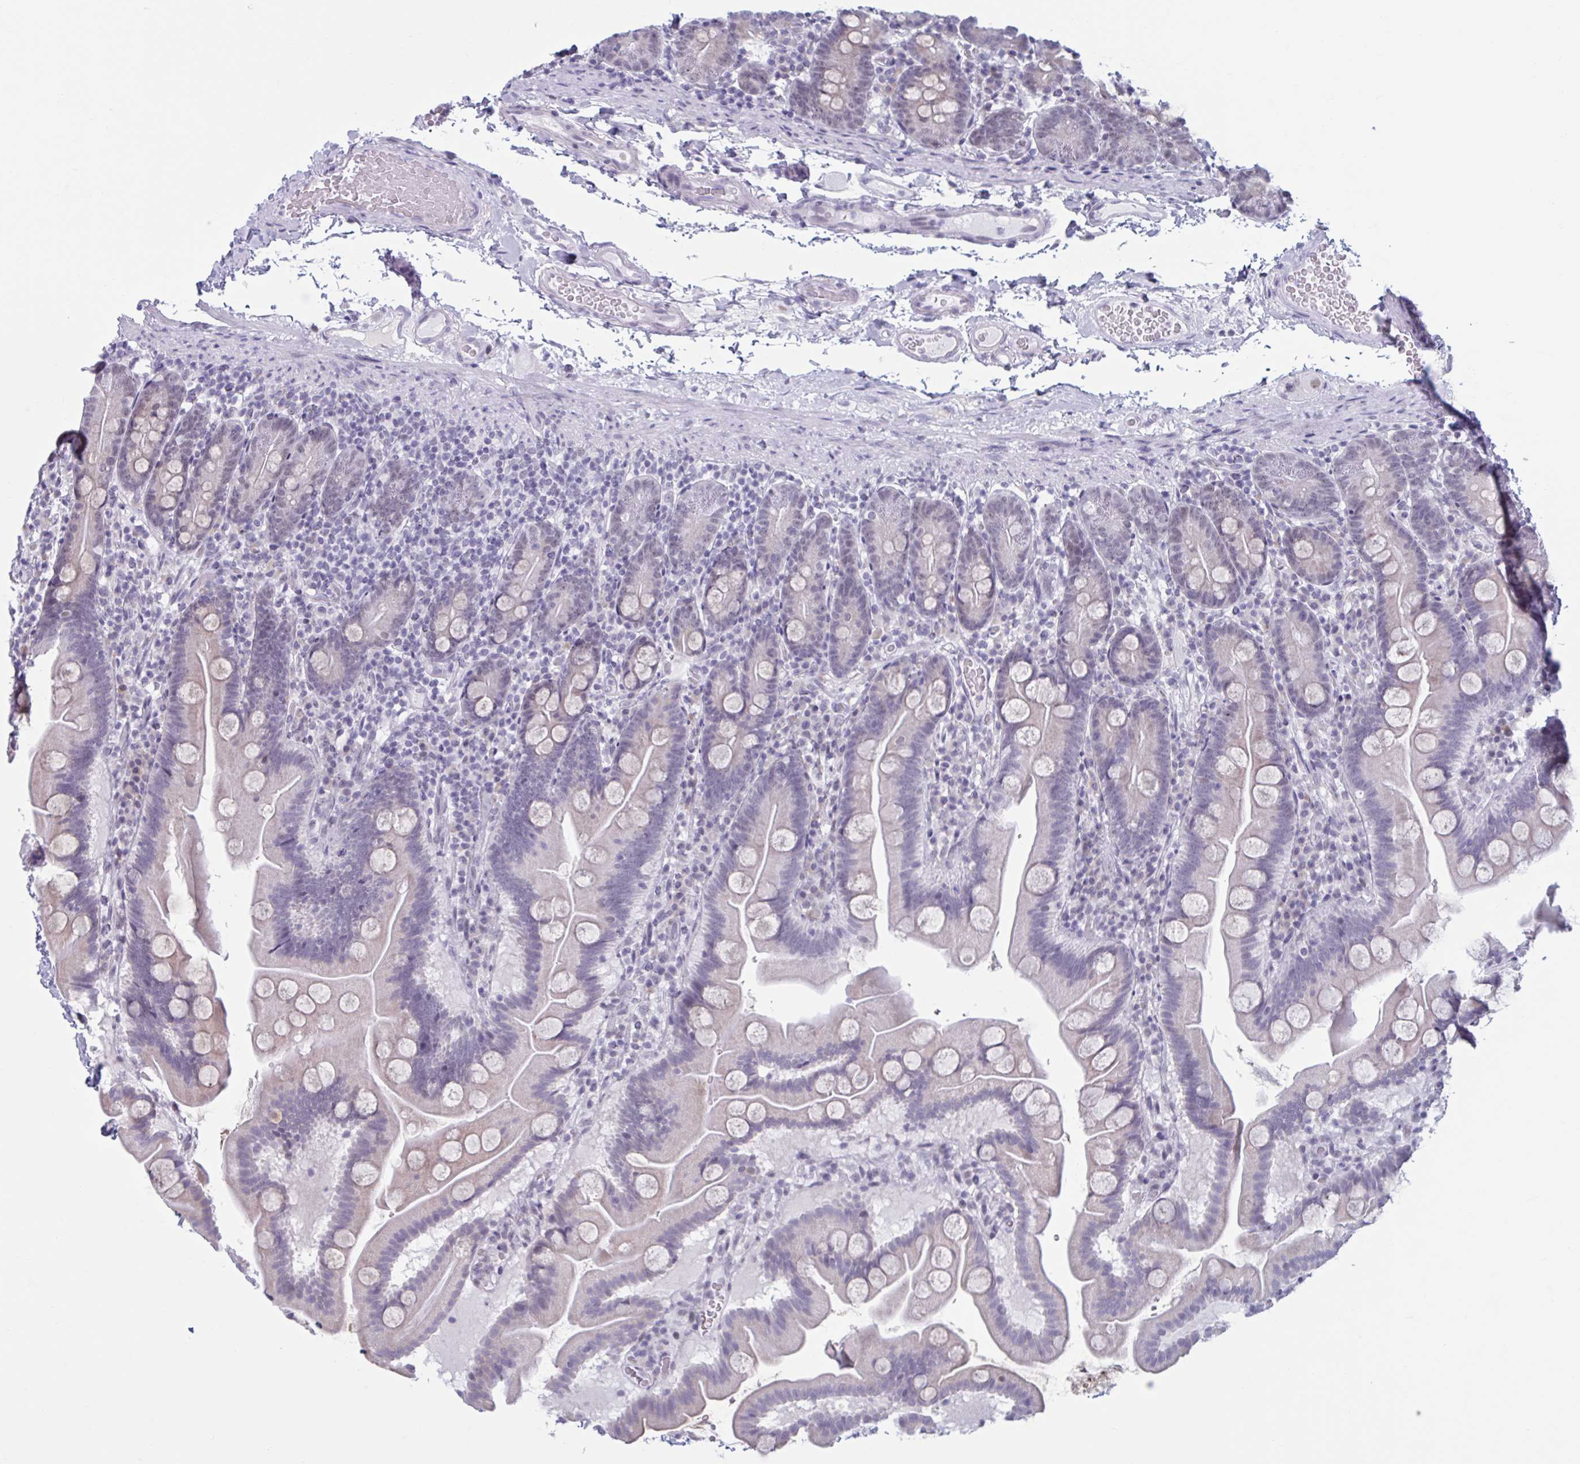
{"staining": {"intensity": "negative", "quantity": "none", "location": "none"}, "tissue": "small intestine", "cell_type": "Glandular cells", "image_type": "normal", "snomed": [{"axis": "morphology", "description": "Normal tissue, NOS"}, {"axis": "topography", "description": "Small intestine"}], "caption": "High magnification brightfield microscopy of benign small intestine stained with DAB (3,3'-diaminobenzidine) (brown) and counterstained with hematoxylin (blue): glandular cells show no significant positivity. (DAB immunohistochemistry (IHC) visualized using brightfield microscopy, high magnification).", "gene": "MSMB", "patient": {"sex": "female", "age": 68}}